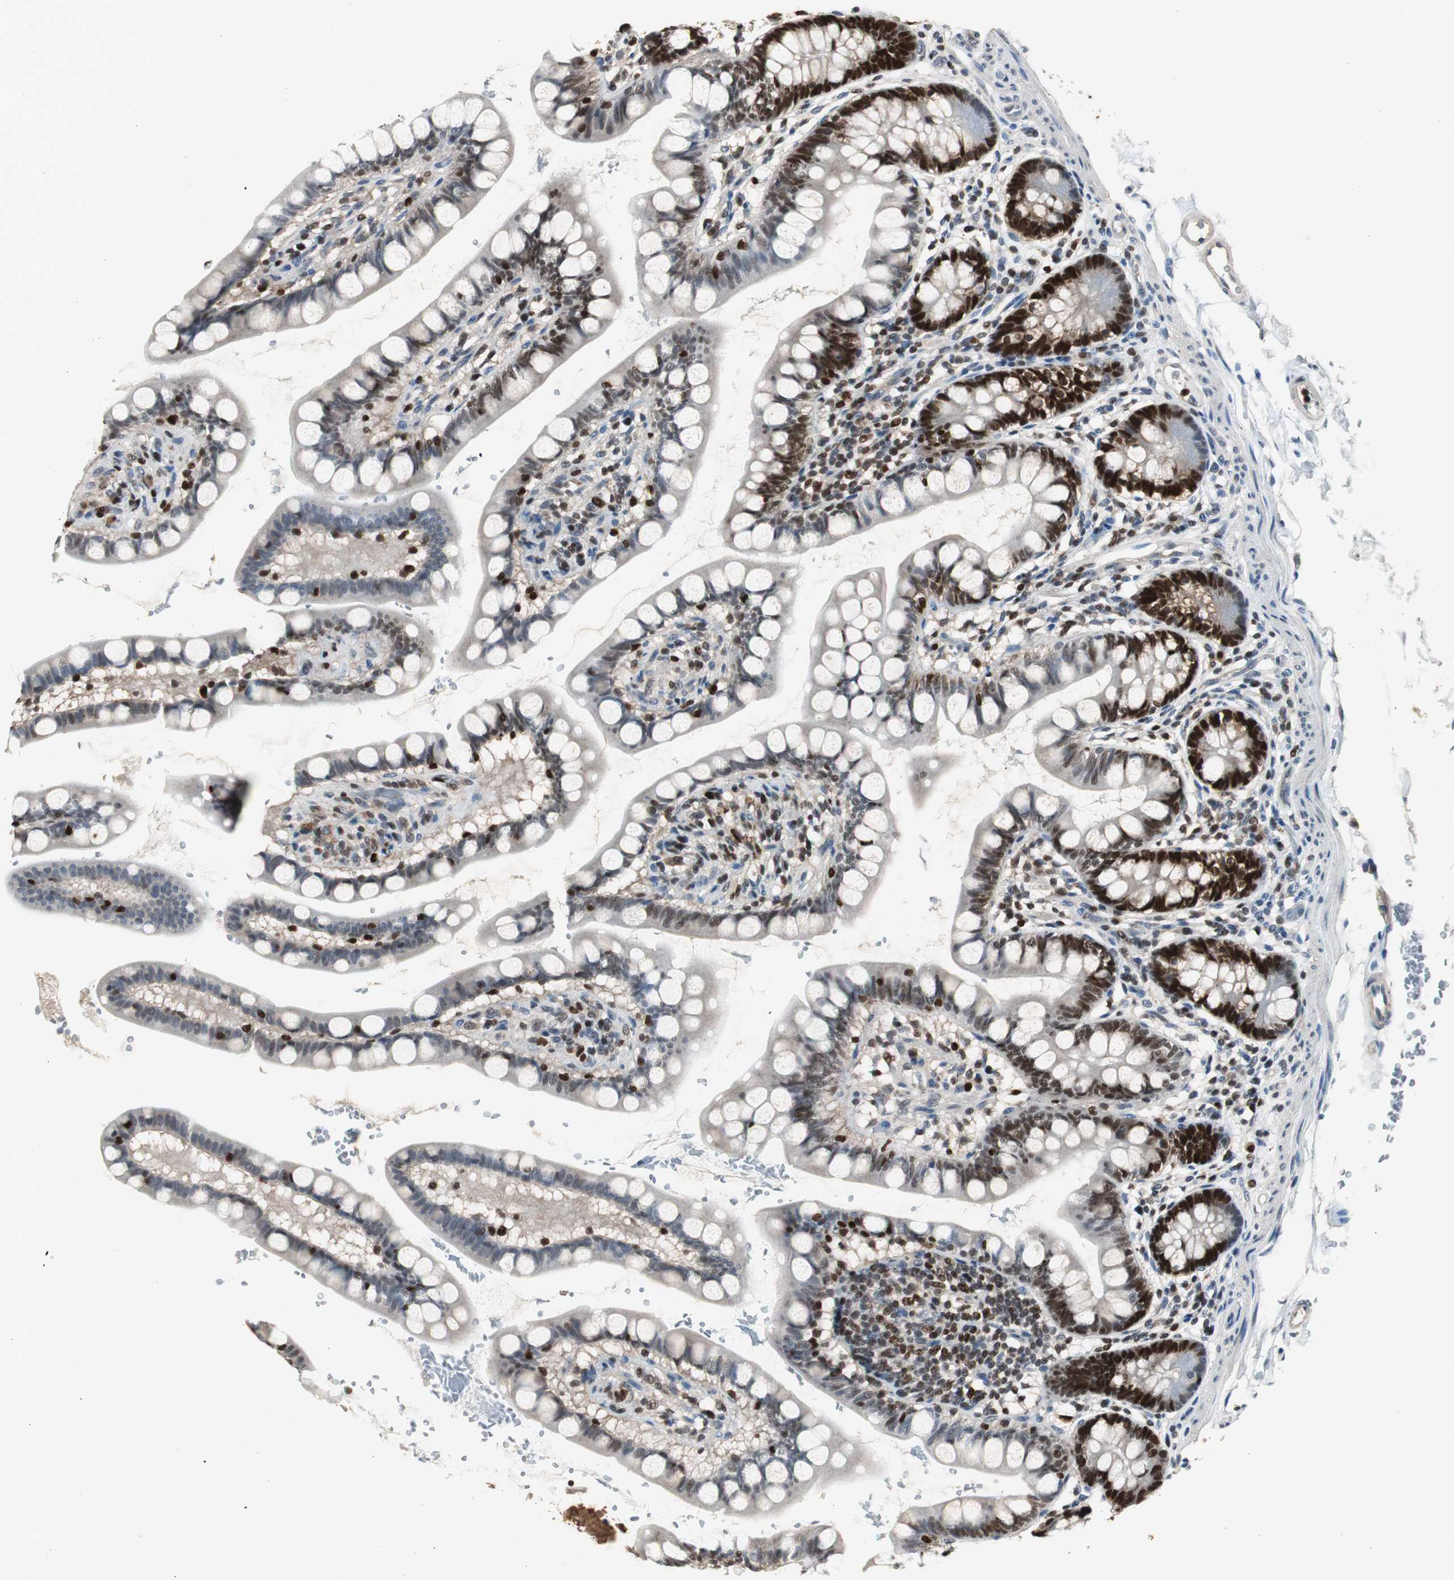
{"staining": {"intensity": "strong", "quantity": ">75%", "location": "nuclear"}, "tissue": "small intestine", "cell_type": "Glandular cells", "image_type": "normal", "snomed": [{"axis": "morphology", "description": "Normal tissue, NOS"}, {"axis": "topography", "description": "Small intestine"}], "caption": "Protein analysis of unremarkable small intestine exhibits strong nuclear positivity in approximately >75% of glandular cells. (DAB (3,3'-diaminobenzidine) IHC, brown staining for protein, blue staining for nuclei).", "gene": "FEN1", "patient": {"sex": "female", "age": 58}}